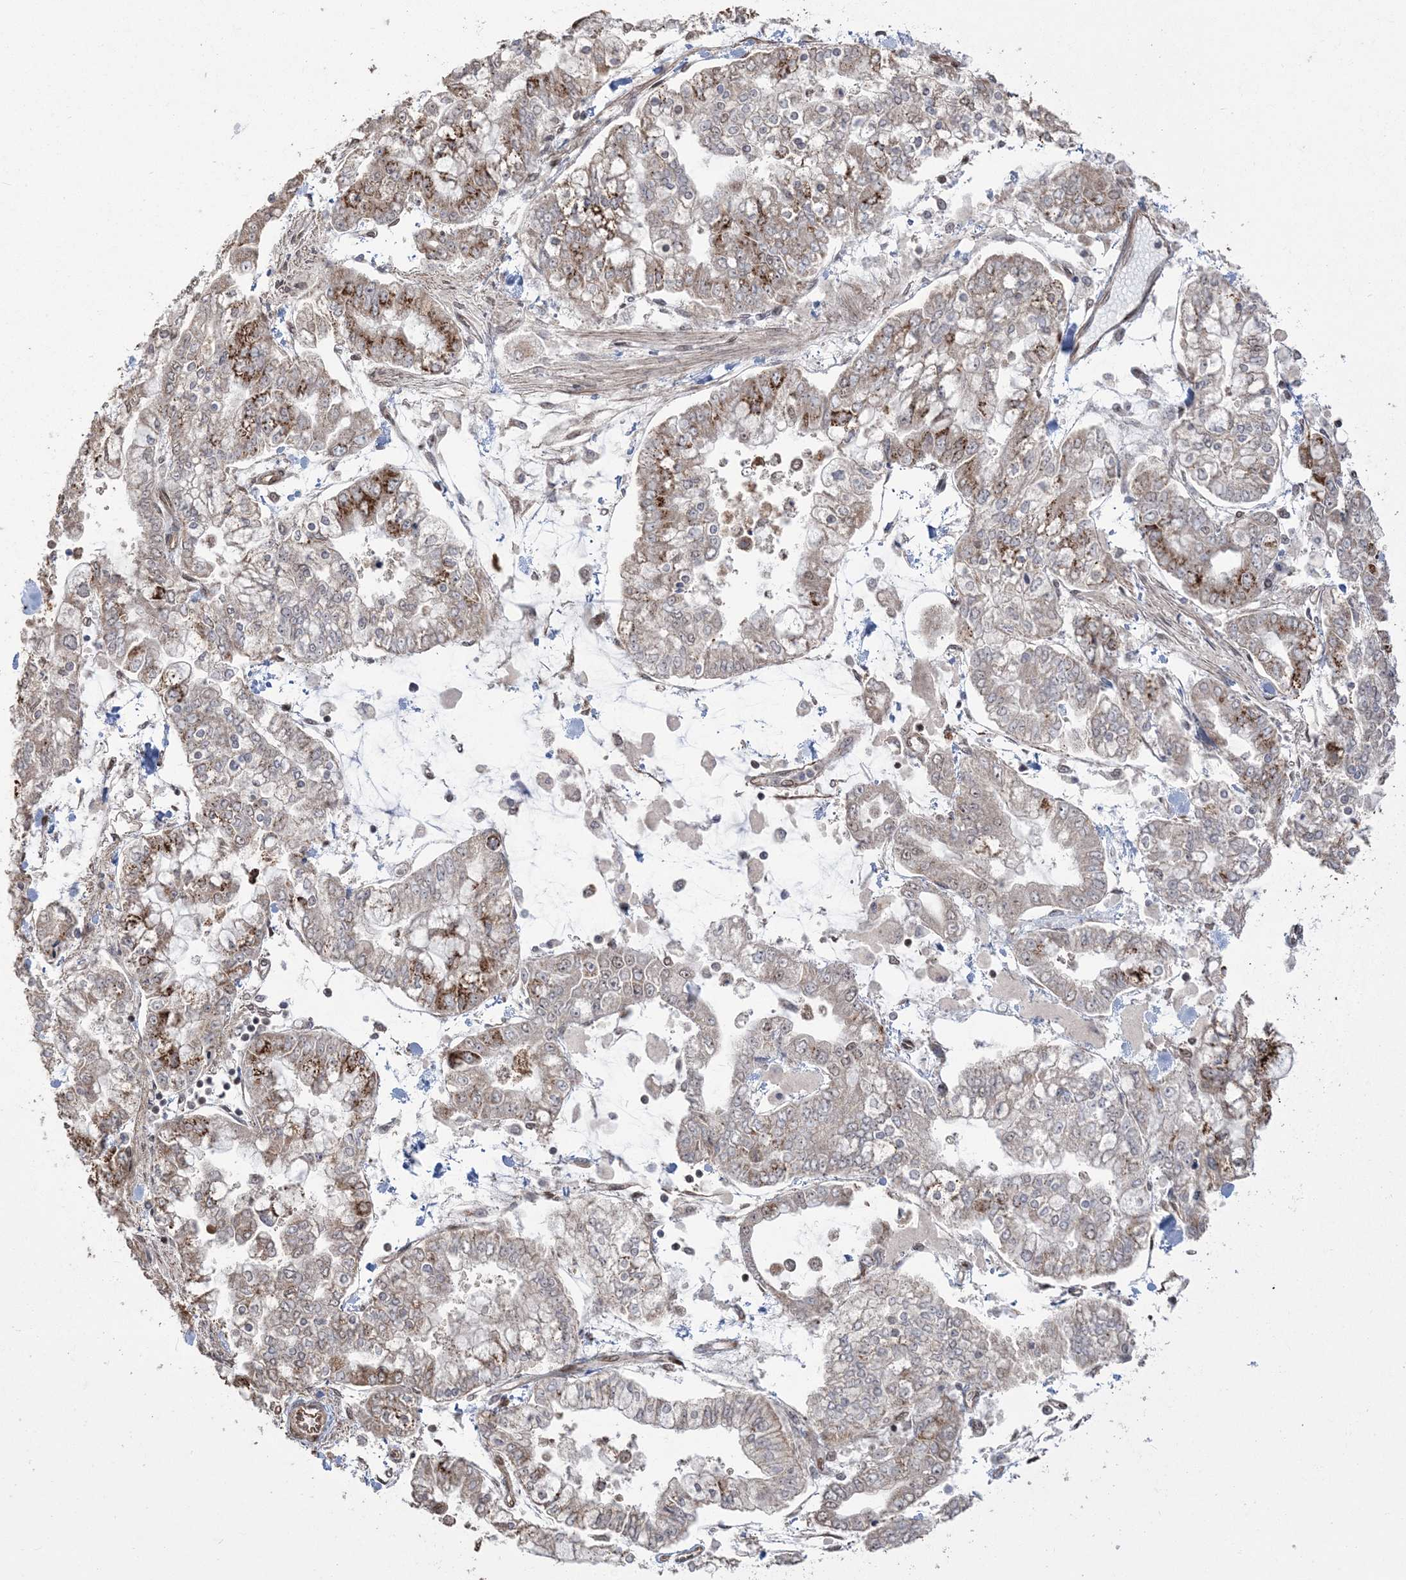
{"staining": {"intensity": "moderate", "quantity": "<25%", "location": "cytoplasmic/membranous"}, "tissue": "stomach cancer", "cell_type": "Tumor cells", "image_type": "cancer", "snomed": [{"axis": "morphology", "description": "Normal tissue, NOS"}, {"axis": "morphology", "description": "Adenocarcinoma, NOS"}, {"axis": "topography", "description": "Stomach, upper"}, {"axis": "topography", "description": "Stomach"}], "caption": "This histopathology image displays immunohistochemistry (IHC) staining of human stomach cancer, with low moderate cytoplasmic/membranous expression in about <25% of tumor cells.", "gene": "ZNF839", "patient": {"sex": "male", "age": 76}}